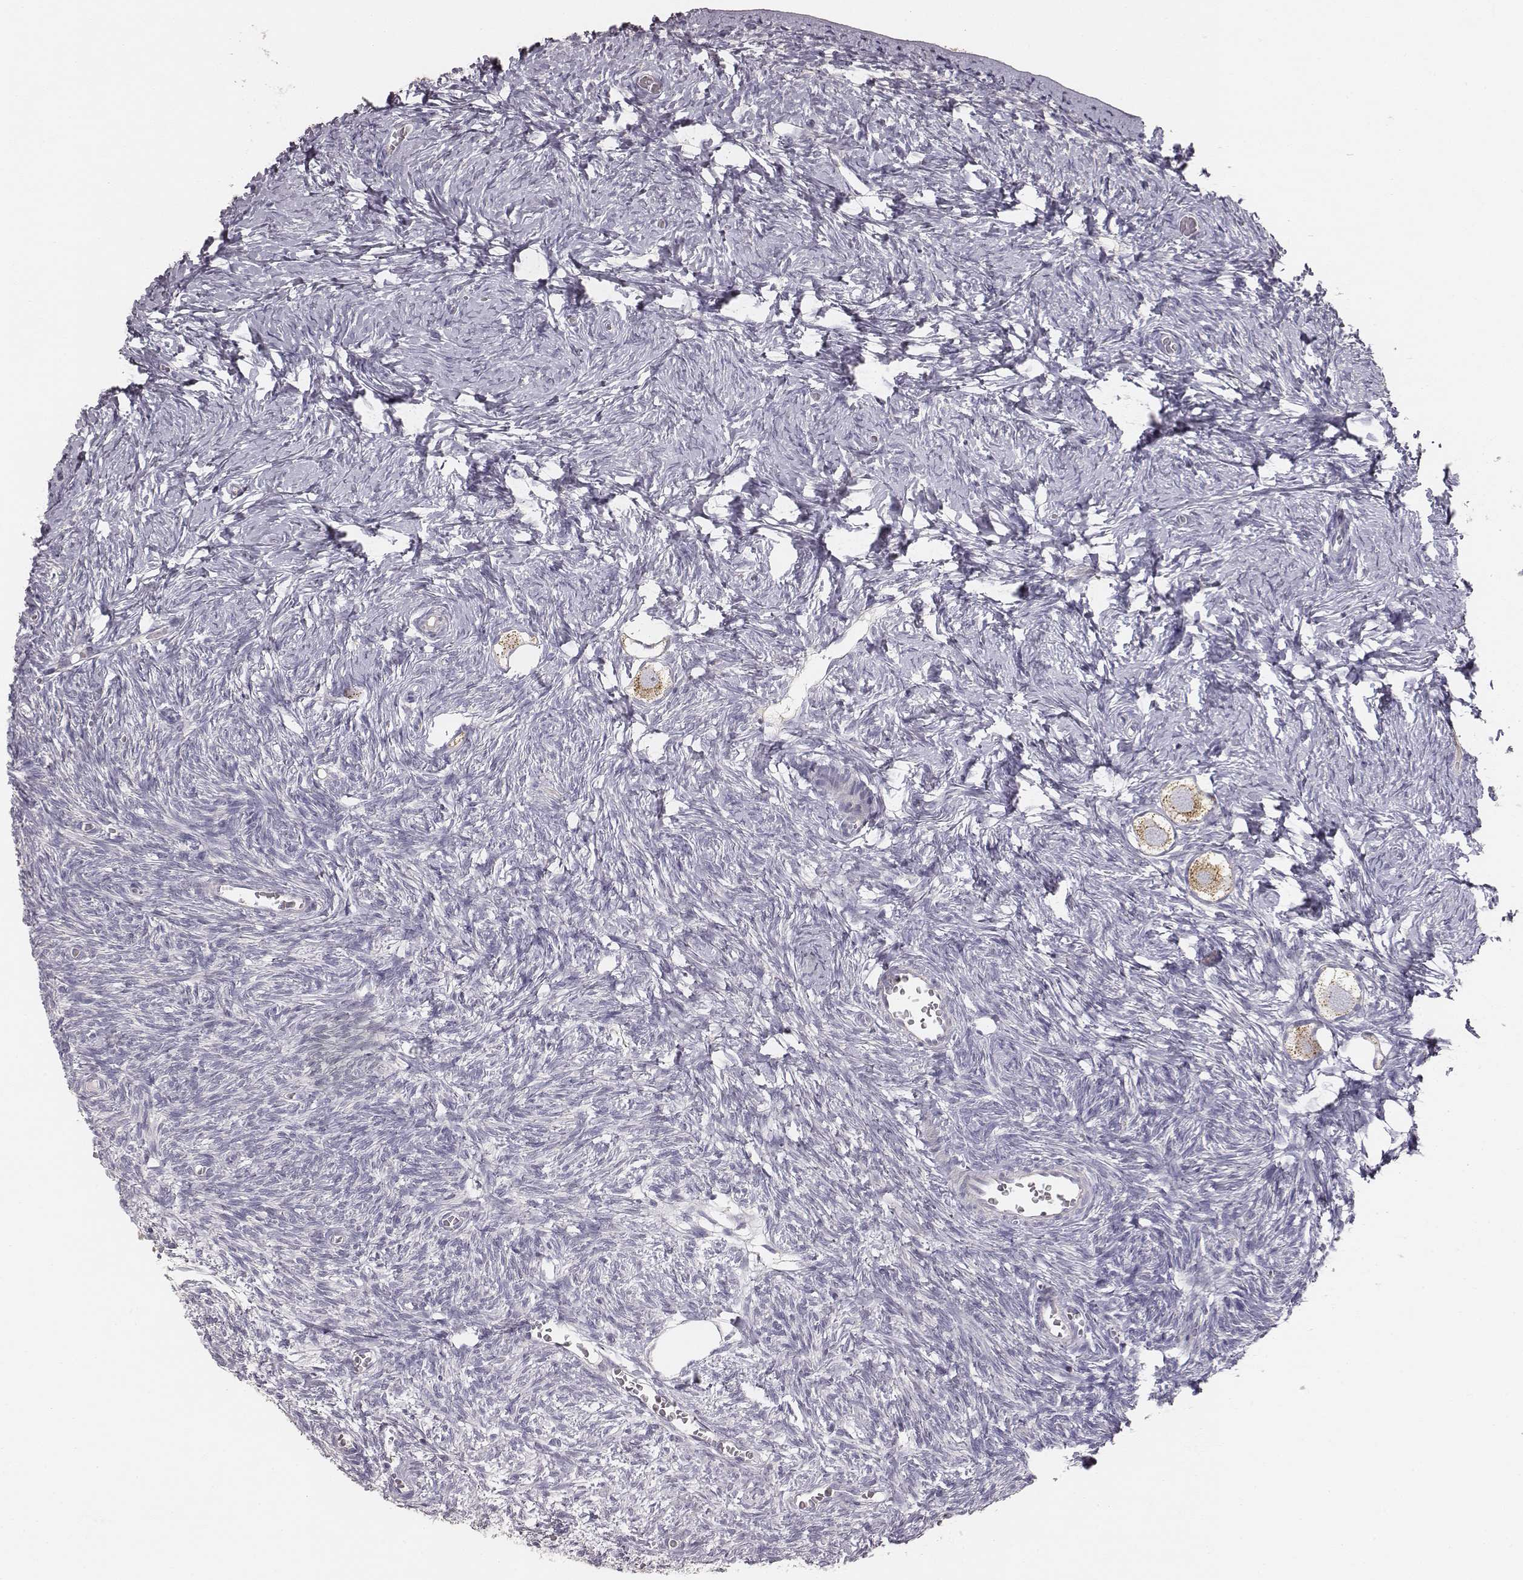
{"staining": {"intensity": "strong", "quantity": ">75%", "location": "cytoplasmic/membranous"}, "tissue": "ovary", "cell_type": "Follicle cells", "image_type": "normal", "snomed": [{"axis": "morphology", "description": "Normal tissue, NOS"}, {"axis": "topography", "description": "Ovary"}], "caption": "Immunohistochemistry histopathology image of normal human ovary stained for a protein (brown), which demonstrates high levels of strong cytoplasmic/membranous expression in about >75% of follicle cells.", "gene": "ABCD3", "patient": {"sex": "female", "age": 27}}